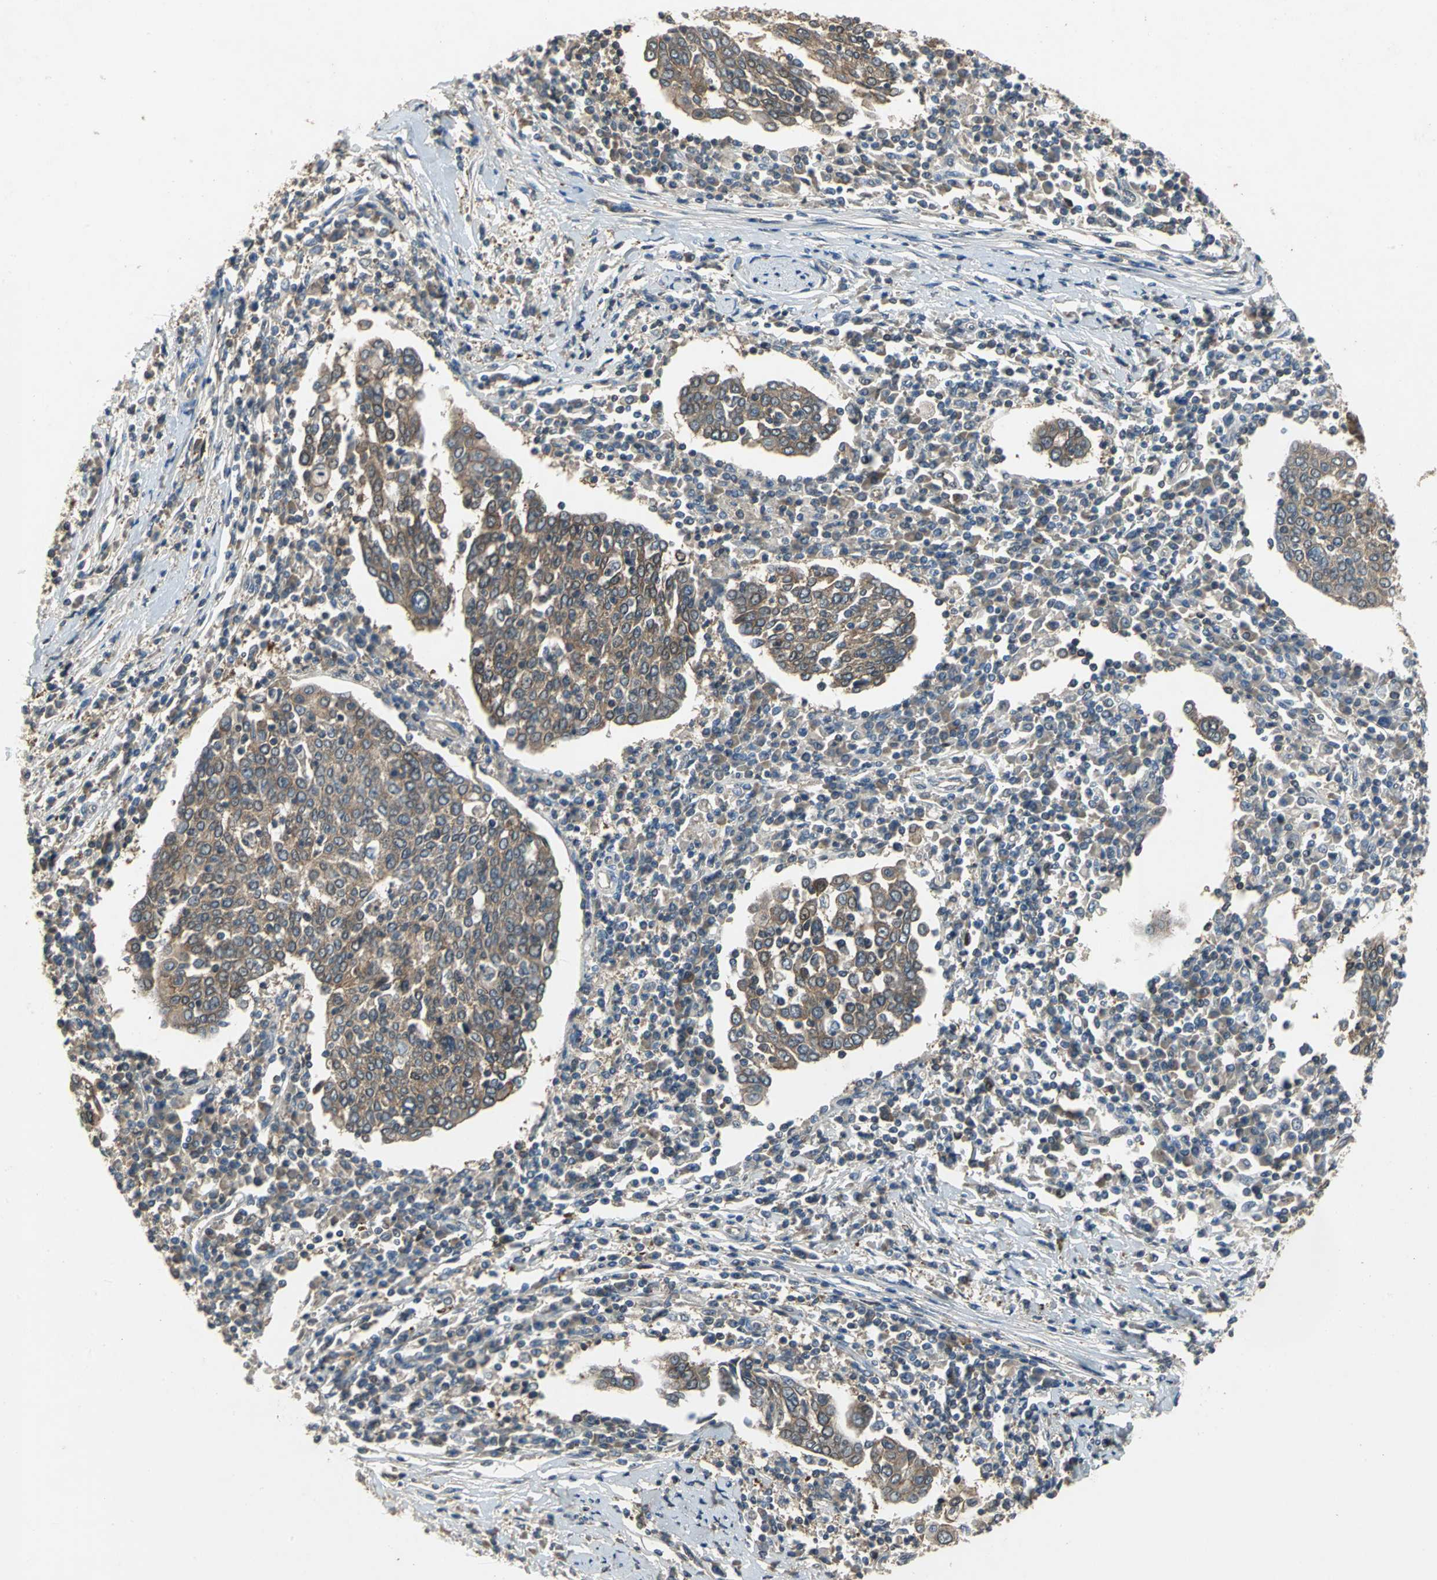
{"staining": {"intensity": "moderate", "quantity": ">75%", "location": "cytoplasmic/membranous"}, "tissue": "cervical cancer", "cell_type": "Tumor cells", "image_type": "cancer", "snomed": [{"axis": "morphology", "description": "Squamous cell carcinoma, NOS"}, {"axis": "topography", "description": "Cervix"}], "caption": "DAB immunohistochemical staining of human cervical cancer (squamous cell carcinoma) shows moderate cytoplasmic/membranous protein expression in approximately >75% of tumor cells.", "gene": "MET", "patient": {"sex": "female", "age": 40}}